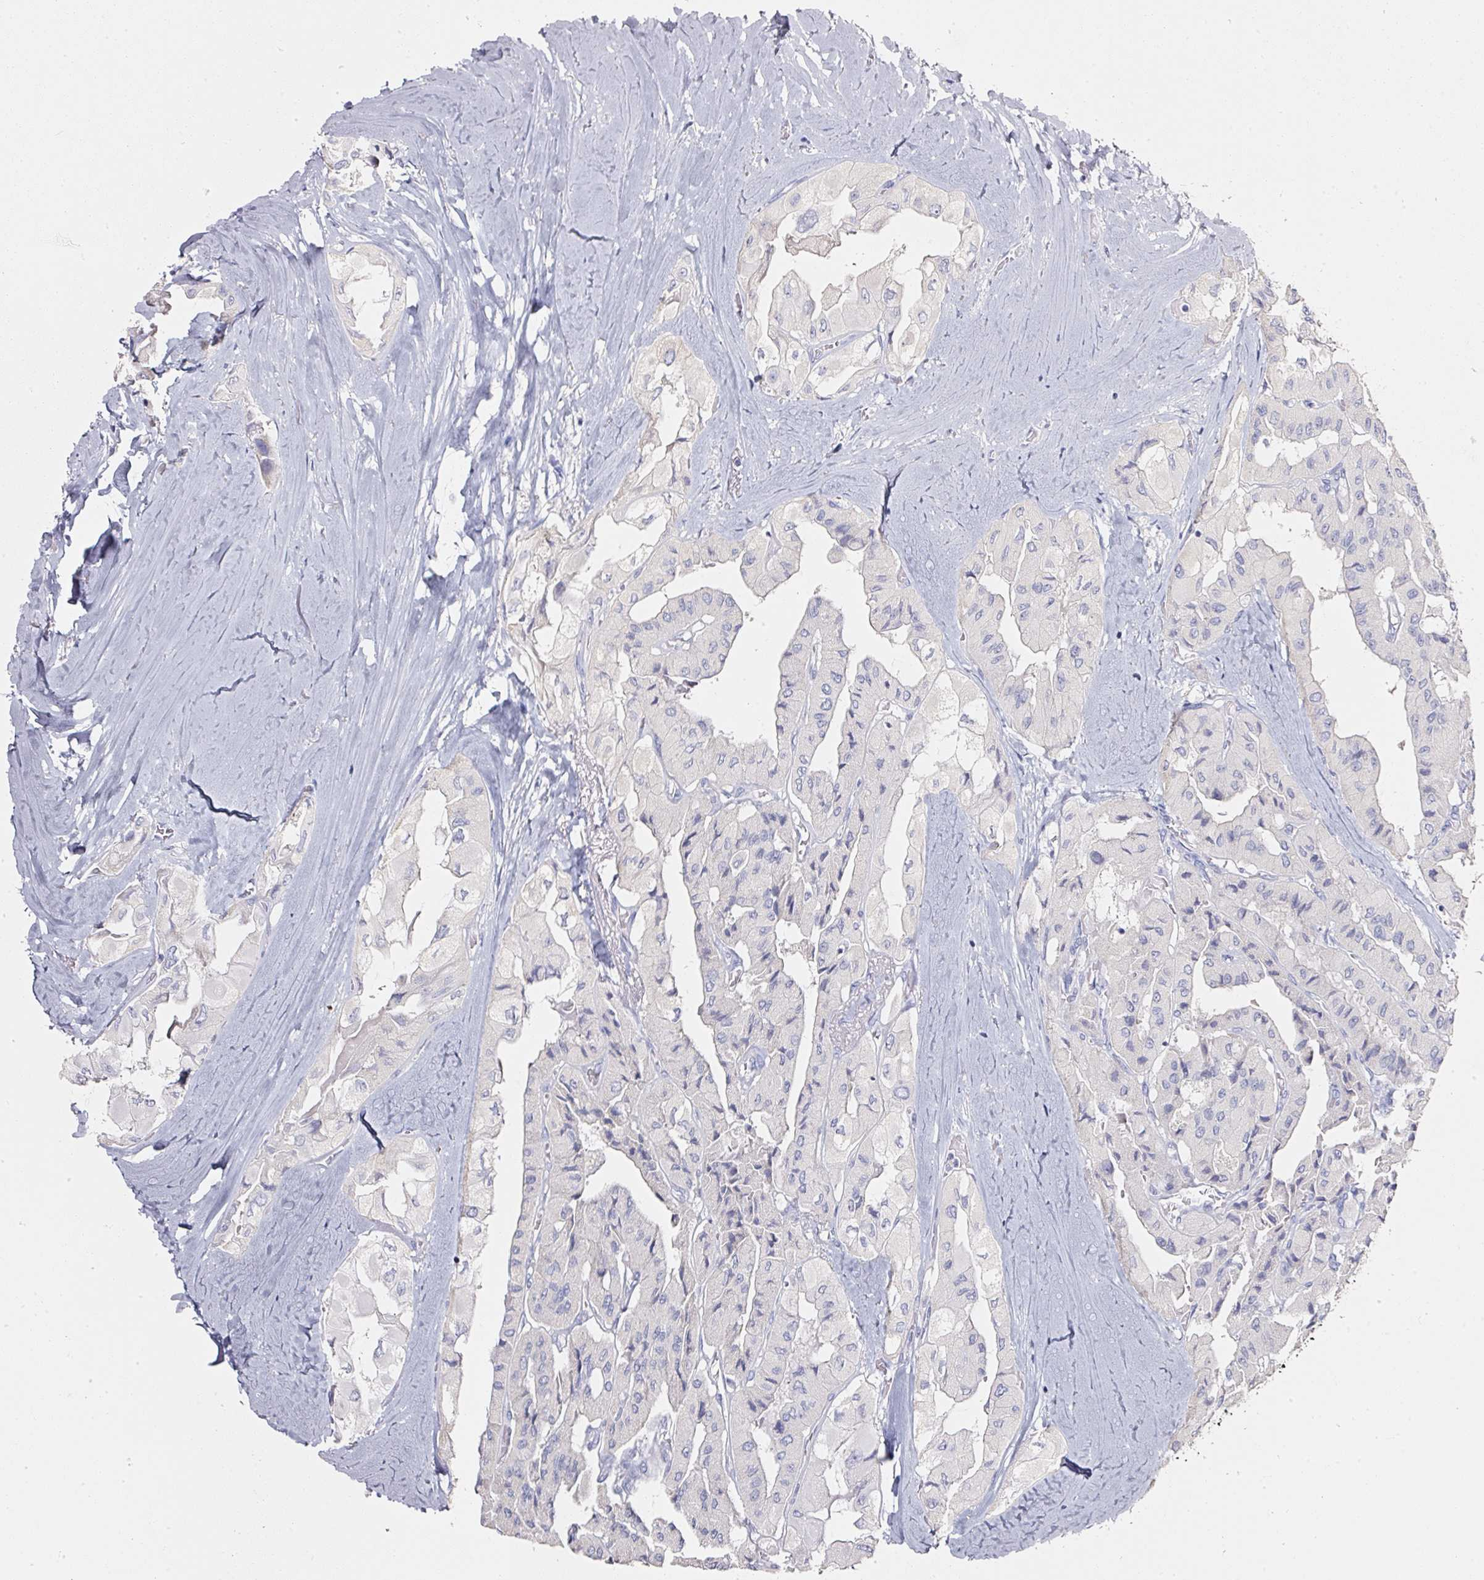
{"staining": {"intensity": "negative", "quantity": "none", "location": "none"}, "tissue": "thyroid cancer", "cell_type": "Tumor cells", "image_type": "cancer", "snomed": [{"axis": "morphology", "description": "Normal tissue, NOS"}, {"axis": "morphology", "description": "Papillary adenocarcinoma, NOS"}, {"axis": "topography", "description": "Thyroid gland"}], "caption": "Tumor cells are negative for brown protein staining in thyroid cancer. Brightfield microscopy of IHC stained with DAB (brown) and hematoxylin (blue), captured at high magnification.", "gene": "PDXDC1", "patient": {"sex": "female", "age": 59}}